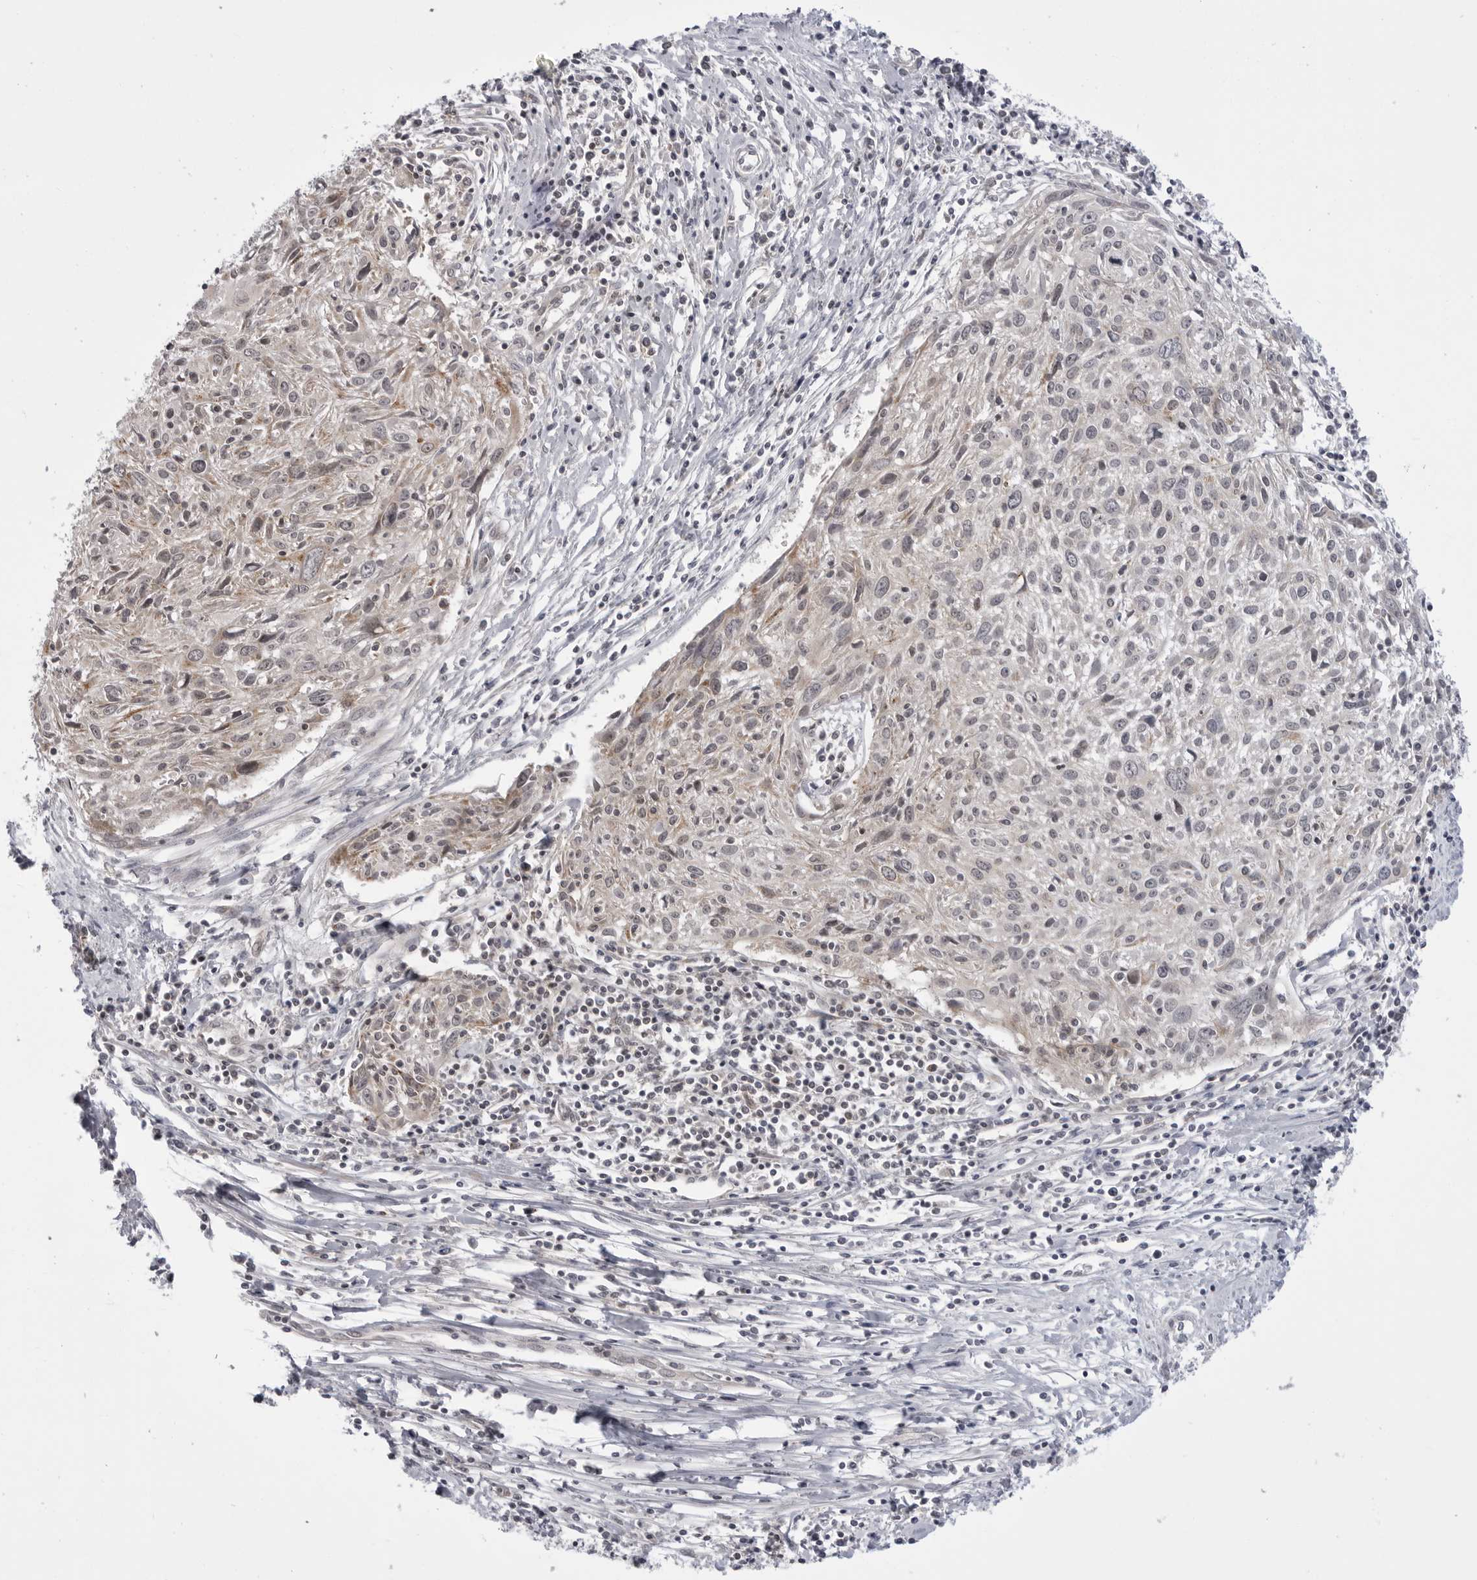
{"staining": {"intensity": "negative", "quantity": "none", "location": "none"}, "tissue": "cervical cancer", "cell_type": "Tumor cells", "image_type": "cancer", "snomed": [{"axis": "morphology", "description": "Squamous cell carcinoma, NOS"}, {"axis": "topography", "description": "Cervix"}], "caption": "Tumor cells are negative for brown protein staining in cervical cancer (squamous cell carcinoma). (DAB (3,3'-diaminobenzidine) immunohistochemistry (IHC) with hematoxylin counter stain).", "gene": "CCDC18", "patient": {"sex": "female", "age": 51}}